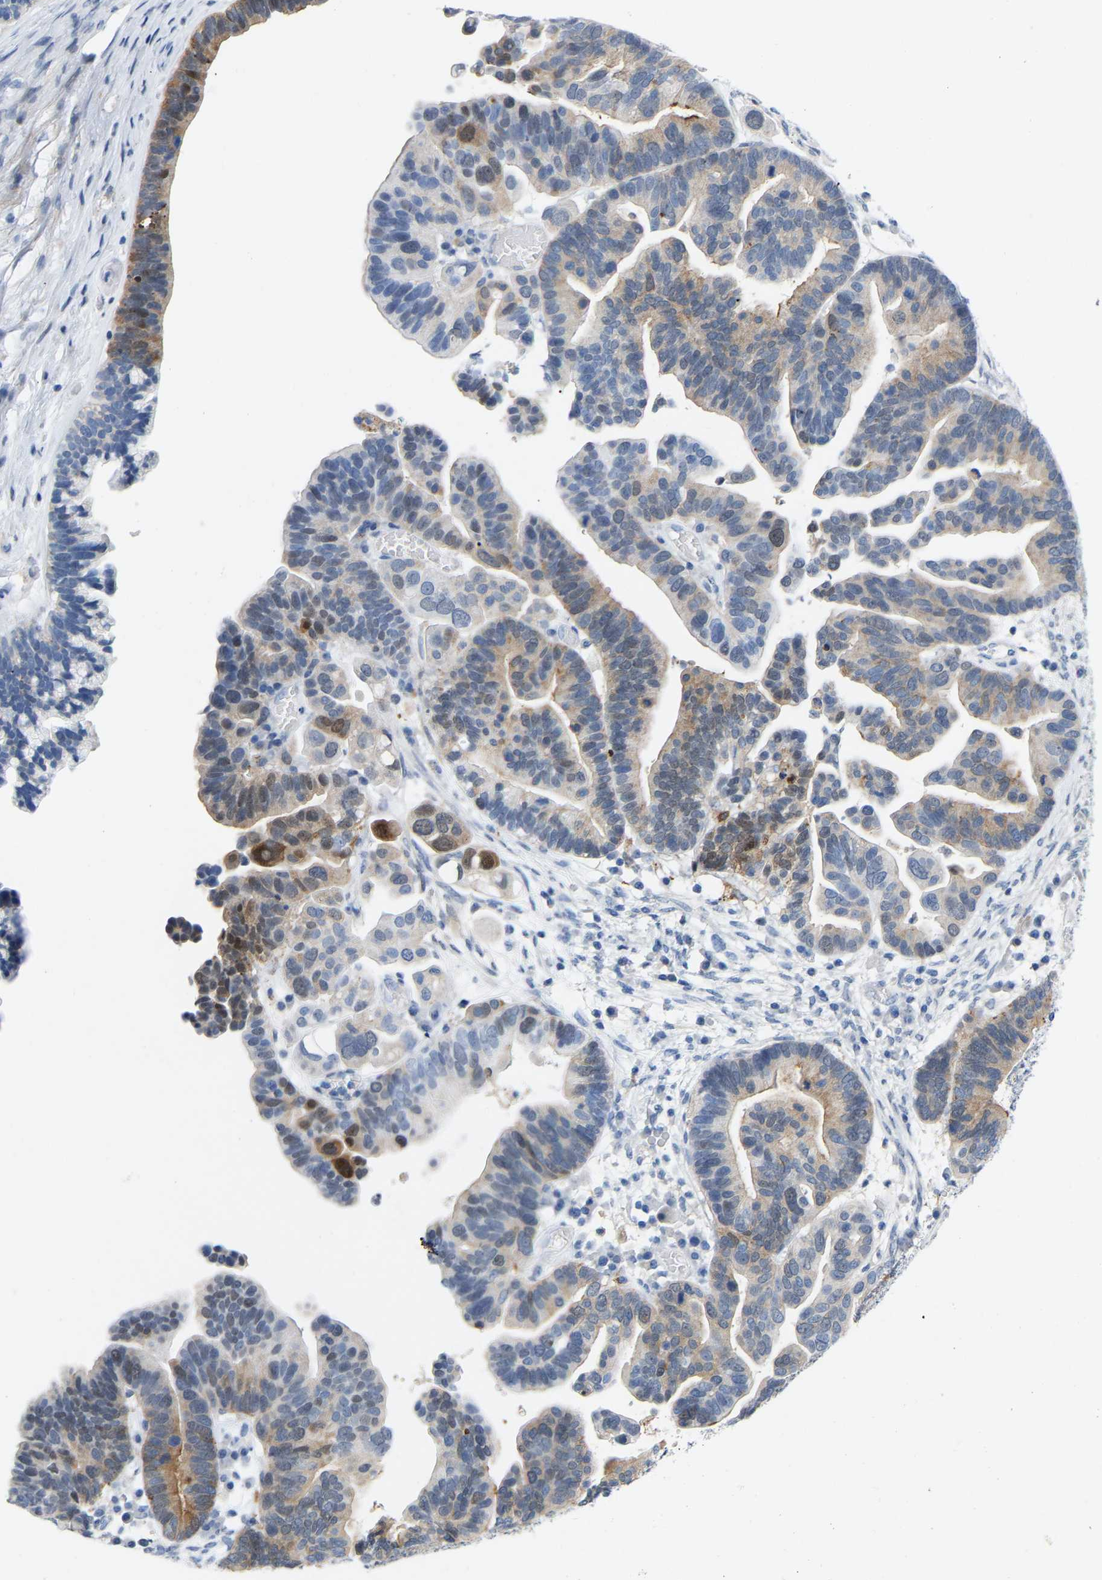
{"staining": {"intensity": "moderate", "quantity": "<25%", "location": "cytoplasmic/membranous"}, "tissue": "ovarian cancer", "cell_type": "Tumor cells", "image_type": "cancer", "snomed": [{"axis": "morphology", "description": "Cystadenocarcinoma, serous, NOS"}, {"axis": "topography", "description": "Ovary"}], "caption": "IHC of ovarian serous cystadenocarcinoma shows low levels of moderate cytoplasmic/membranous expression in approximately <25% of tumor cells.", "gene": "ABTB2", "patient": {"sex": "female", "age": 56}}